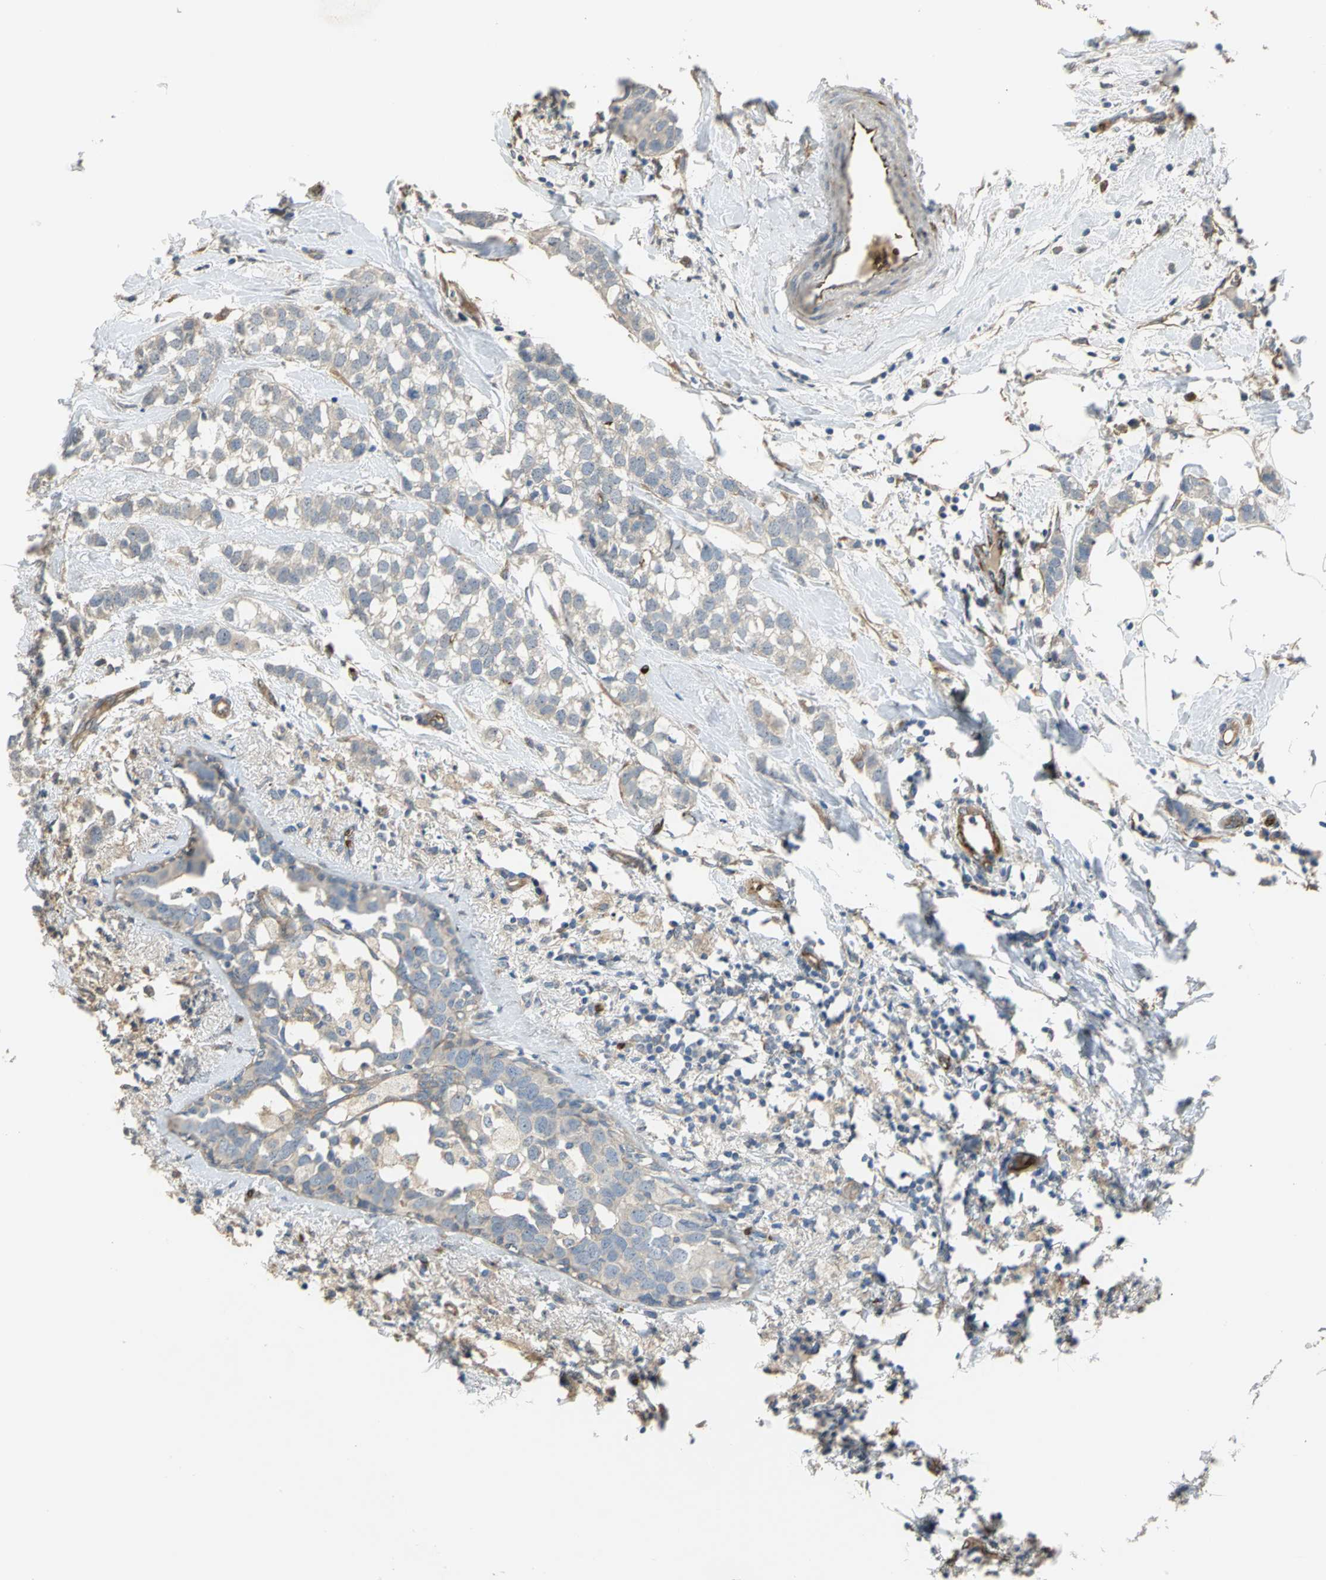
{"staining": {"intensity": "weak", "quantity": "25%-75%", "location": "cytoplasmic/membranous"}, "tissue": "breast cancer", "cell_type": "Tumor cells", "image_type": "cancer", "snomed": [{"axis": "morphology", "description": "Normal tissue, NOS"}, {"axis": "morphology", "description": "Duct carcinoma"}, {"axis": "topography", "description": "Breast"}], "caption": "Immunohistochemical staining of human breast invasive ductal carcinoma shows weak cytoplasmic/membranous protein staining in approximately 25%-75% of tumor cells.", "gene": "TREM1", "patient": {"sex": "female", "age": 50}}